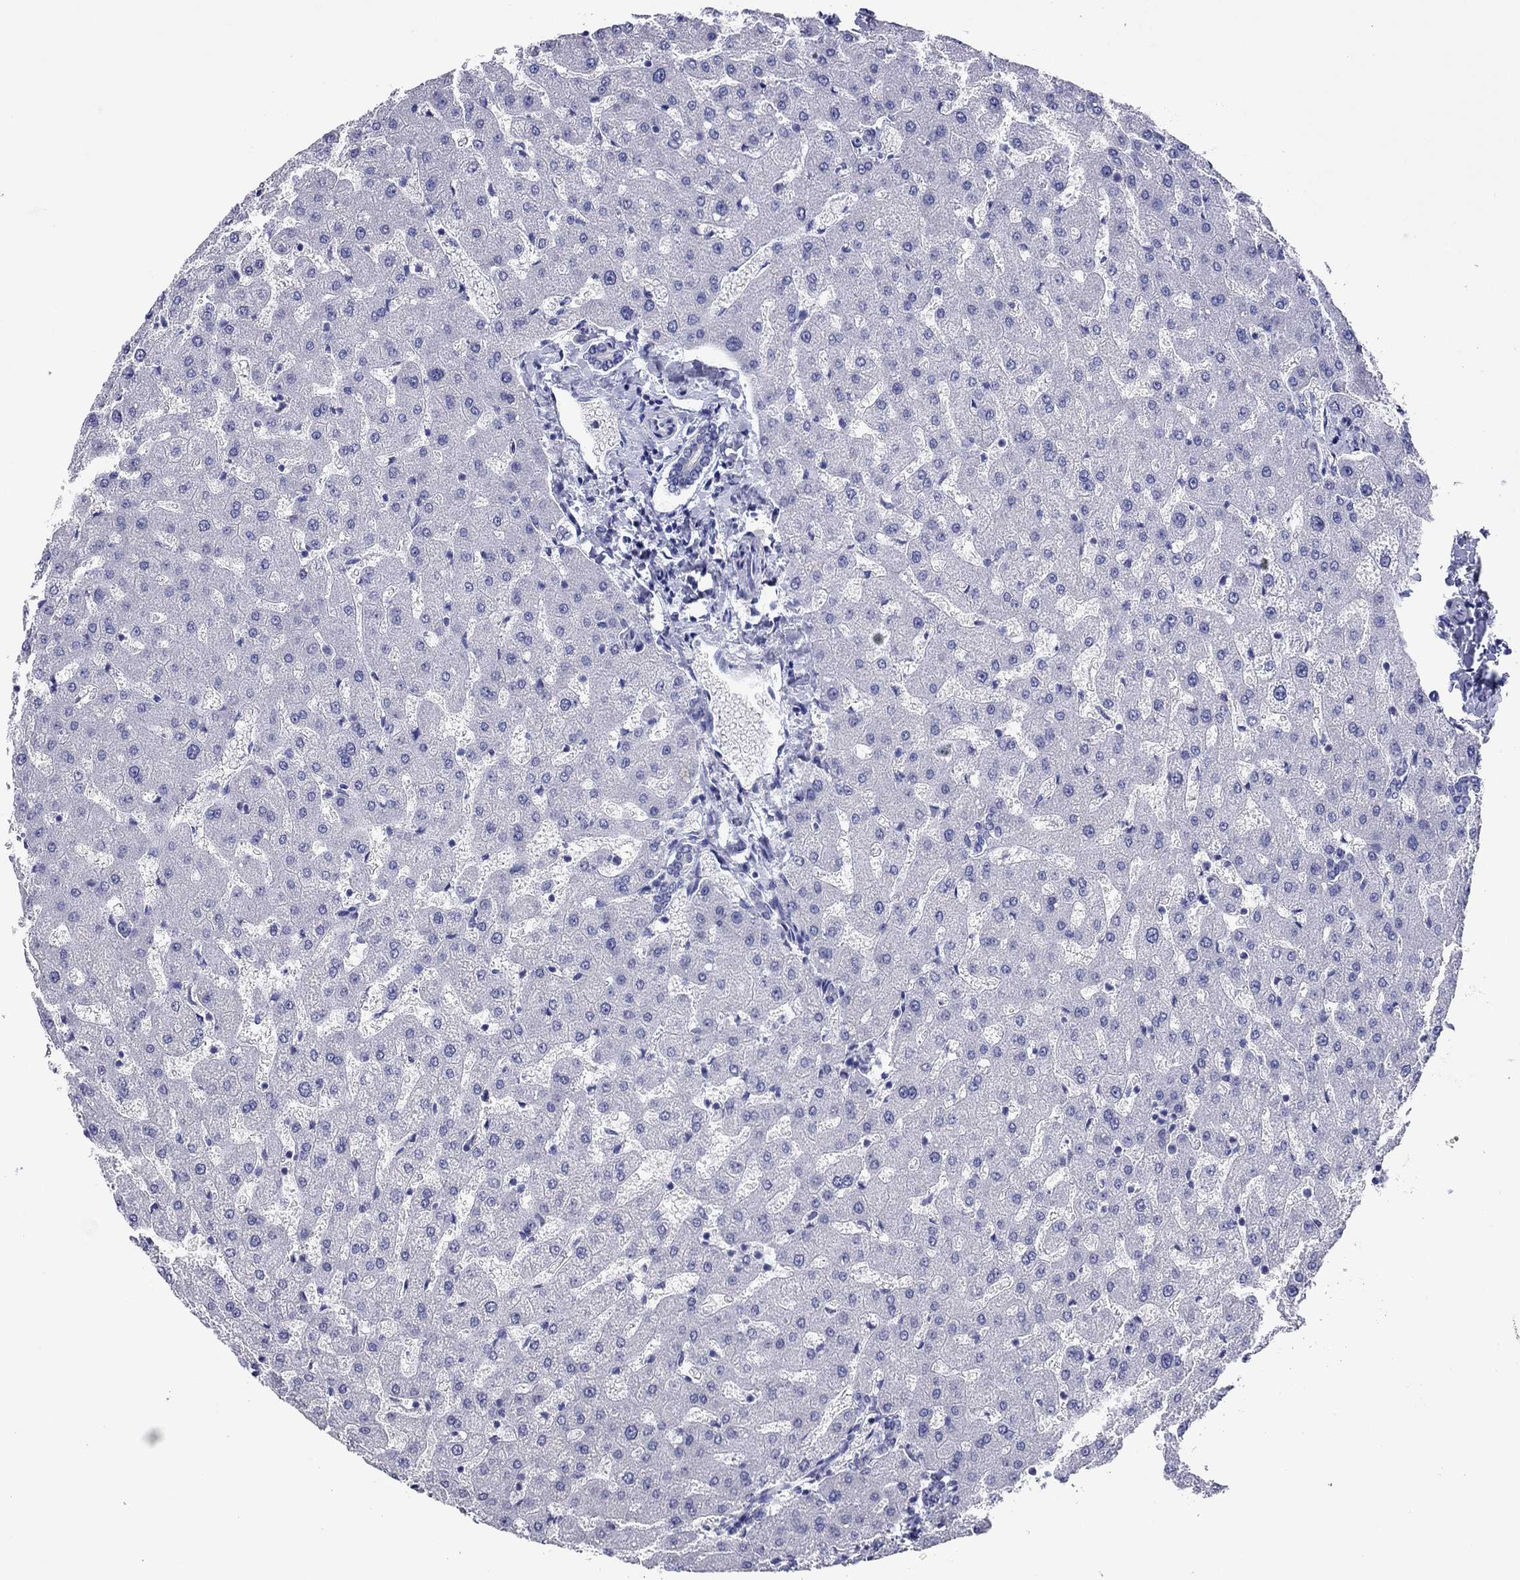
{"staining": {"intensity": "negative", "quantity": "none", "location": "none"}, "tissue": "liver", "cell_type": "Cholangiocytes", "image_type": "normal", "snomed": [{"axis": "morphology", "description": "Normal tissue, NOS"}, {"axis": "topography", "description": "Liver"}], "caption": "Immunohistochemistry (IHC) histopathology image of benign liver stained for a protein (brown), which demonstrates no positivity in cholangiocytes. The staining was performed using DAB to visualize the protein expression in brown, while the nuclei were stained in blue with hematoxylin (Magnification: 20x).", "gene": "MYMX", "patient": {"sex": "female", "age": 50}}